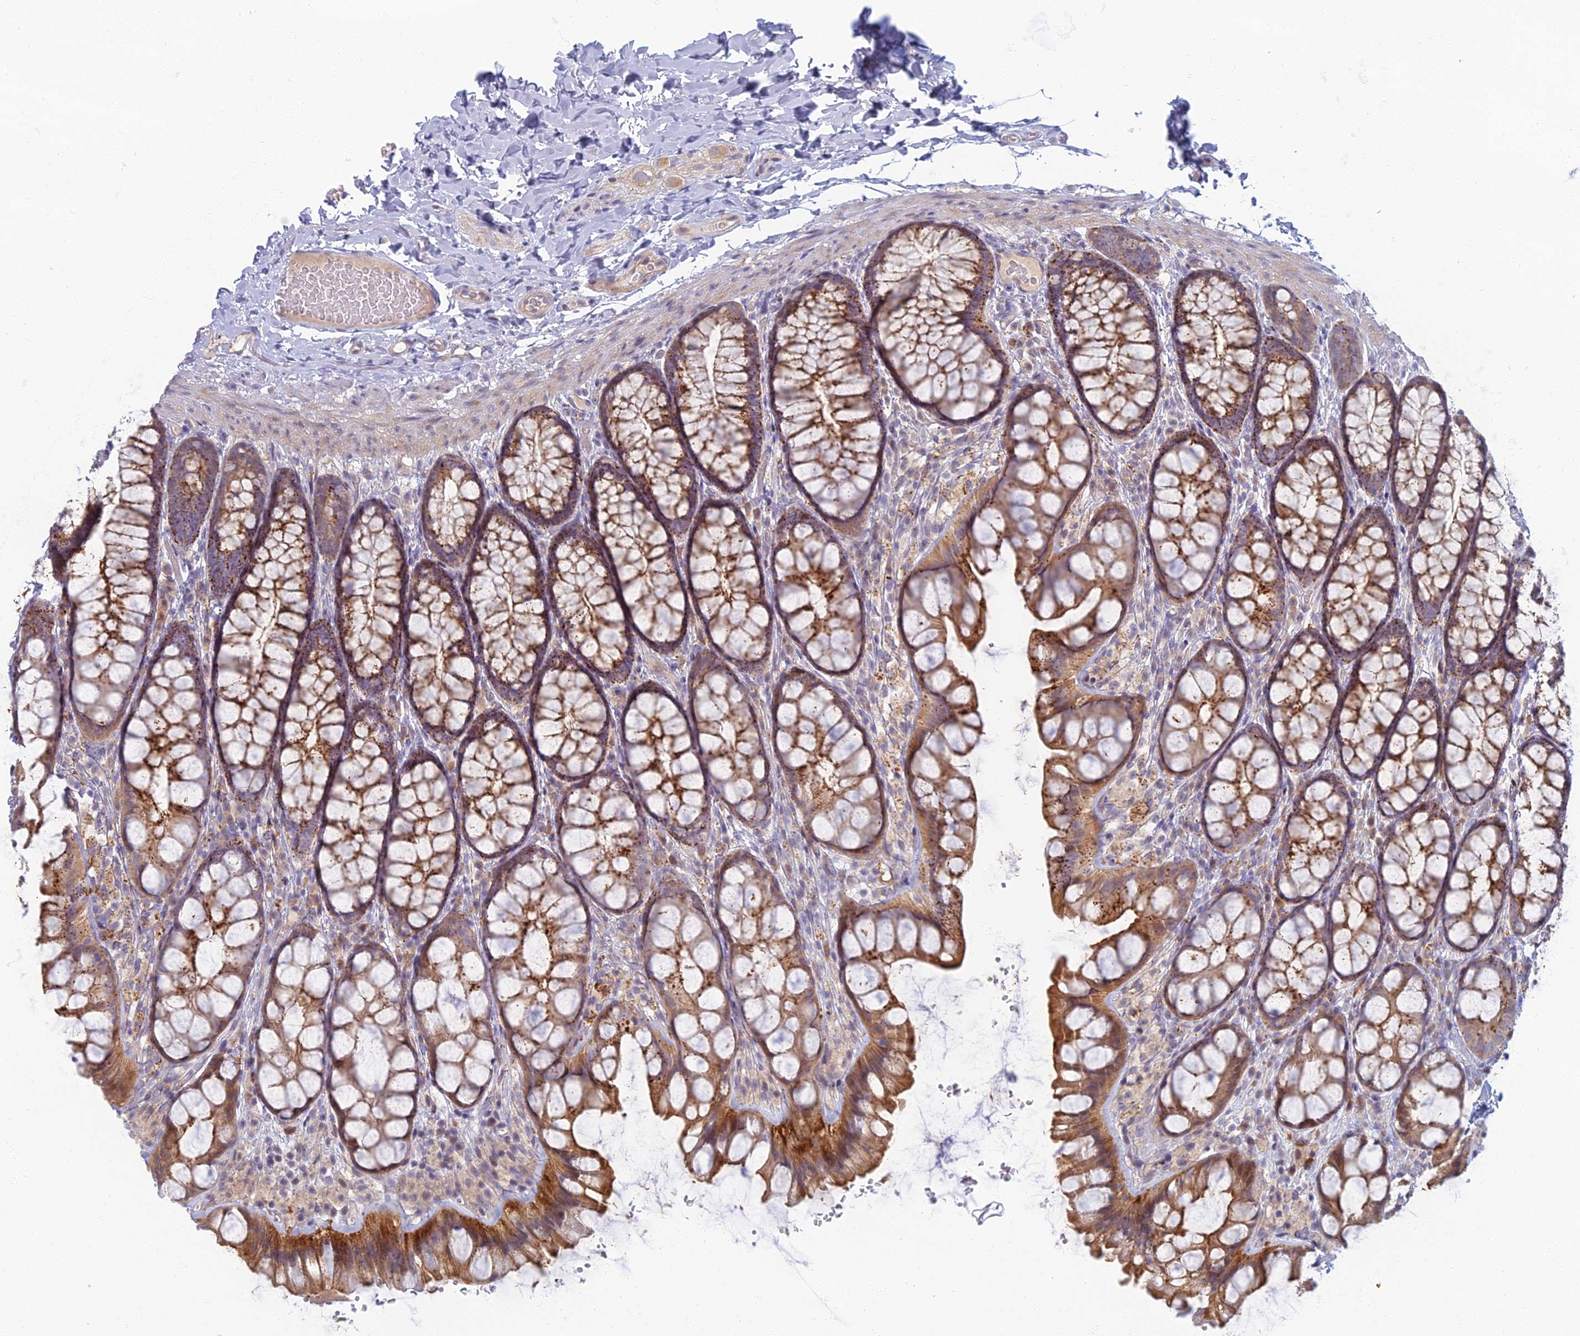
{"staining": {"intensity": "moderate", "quantity": "<25%", "location": "cytoplasmic/membranous"}, "tissue": "colon", "cell_type": "Endothelial cells", "image_type": "normal", "snomed": [{"axis": "morphology", "description": "Normal tissue, NOS"}, {"axis": "topography", "description": "Colon"}], "caption": "This histopathology image demonstrates IHC staining of normal colon, with low moderate cytoplasmic/membranous positivity in about <25% of endothelial cells.", "gene": "CHMP4B", "patient": {"sex": "male", "age": 47}}